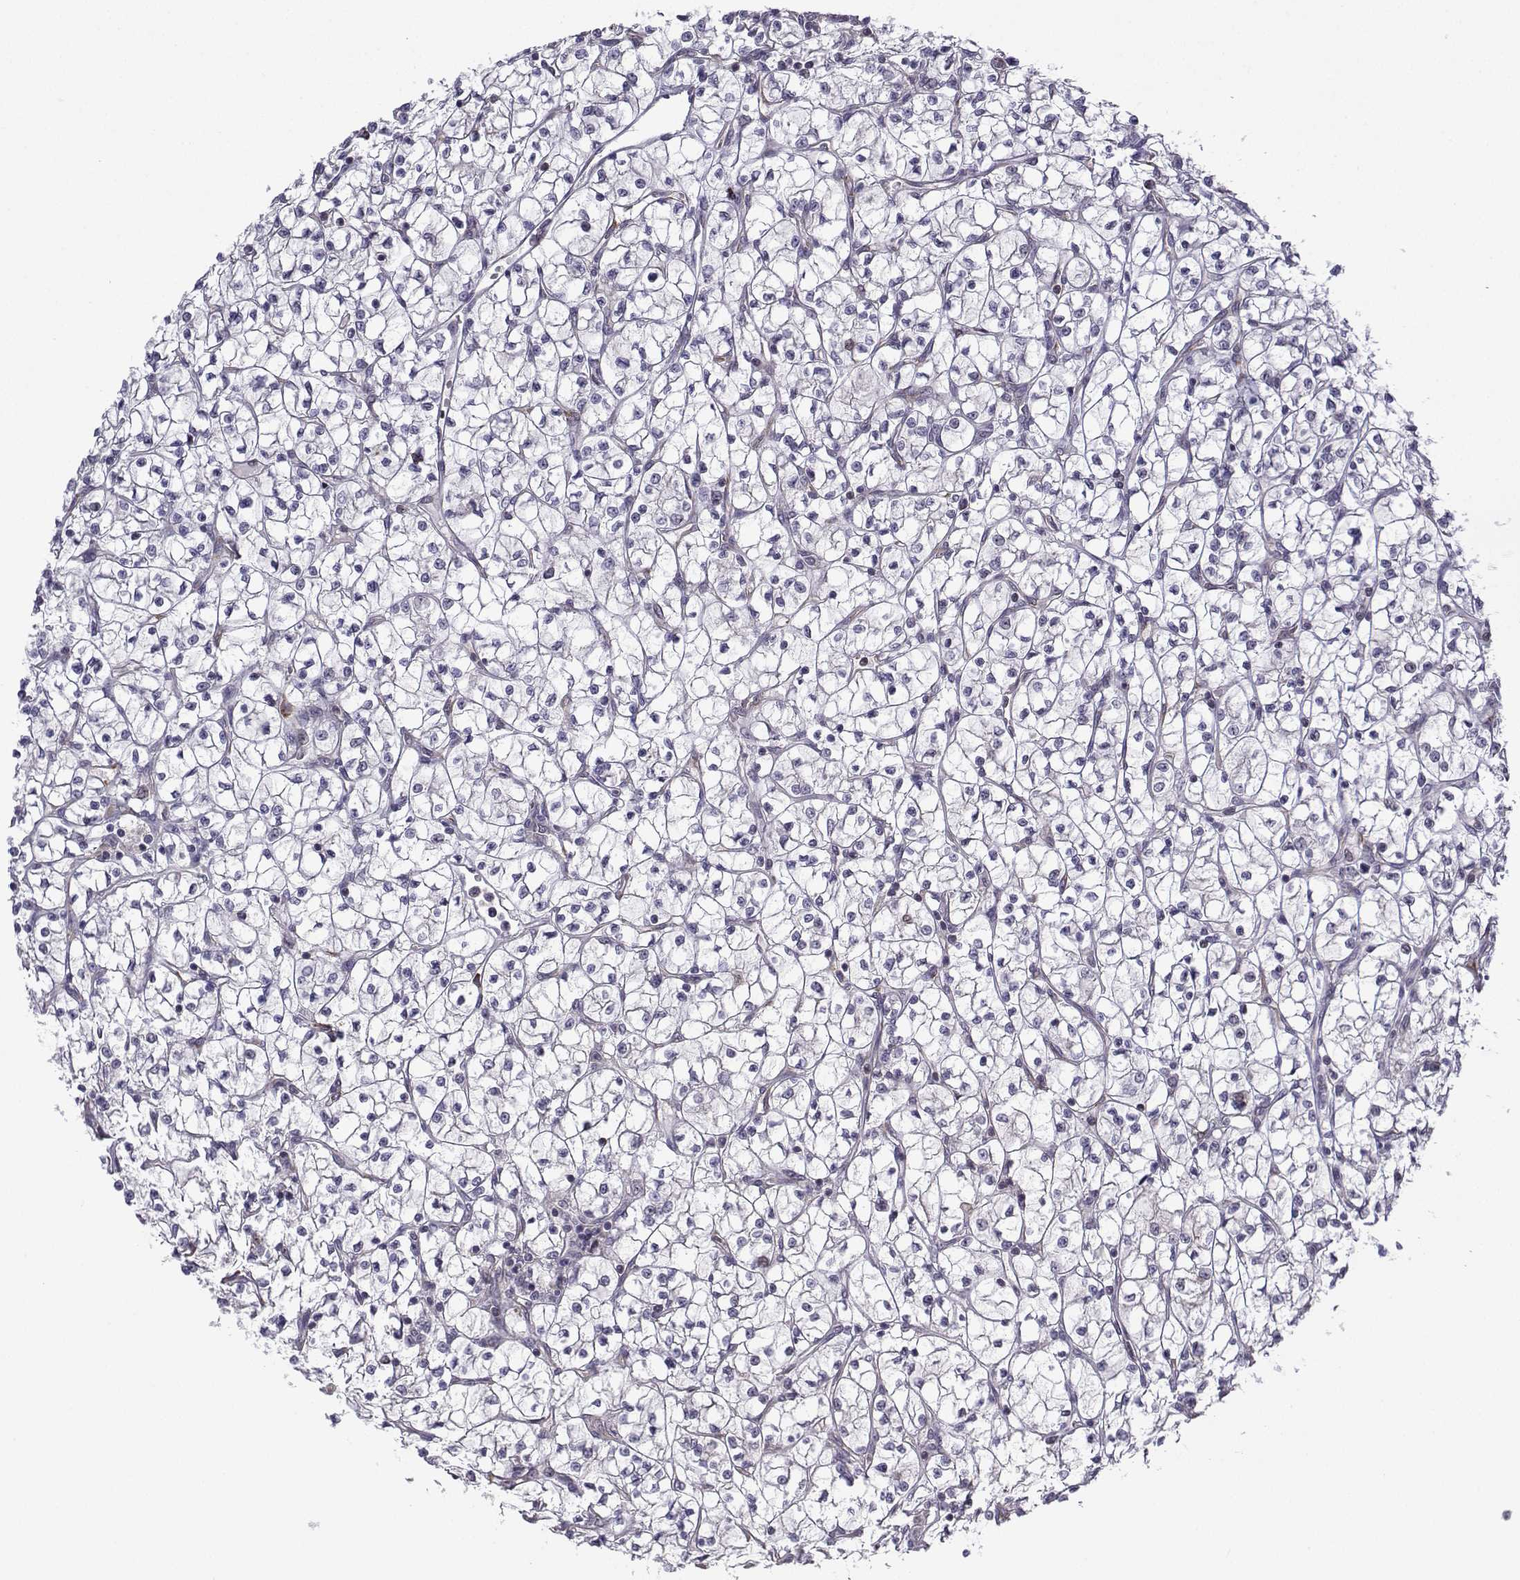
{"staining": {"intensity": "negative", "quantity": "none", "location": "none"}, "tissue": "renal cancer", "cell_type": "Tumor cells", "image_type": "cancer", "snomed": [{"axis": "morphology", "description": "Adenocarcinoma, NOS"}, {"axis": "topography", "description": "Kidney"}], "caption": "Renal cancer was stained to show a protein in brown. There is no significant staining in tumor cells. Nuclei are stained in blue.", "gene": "INCENP", "patient": {"sex": "female", "age": 64}}